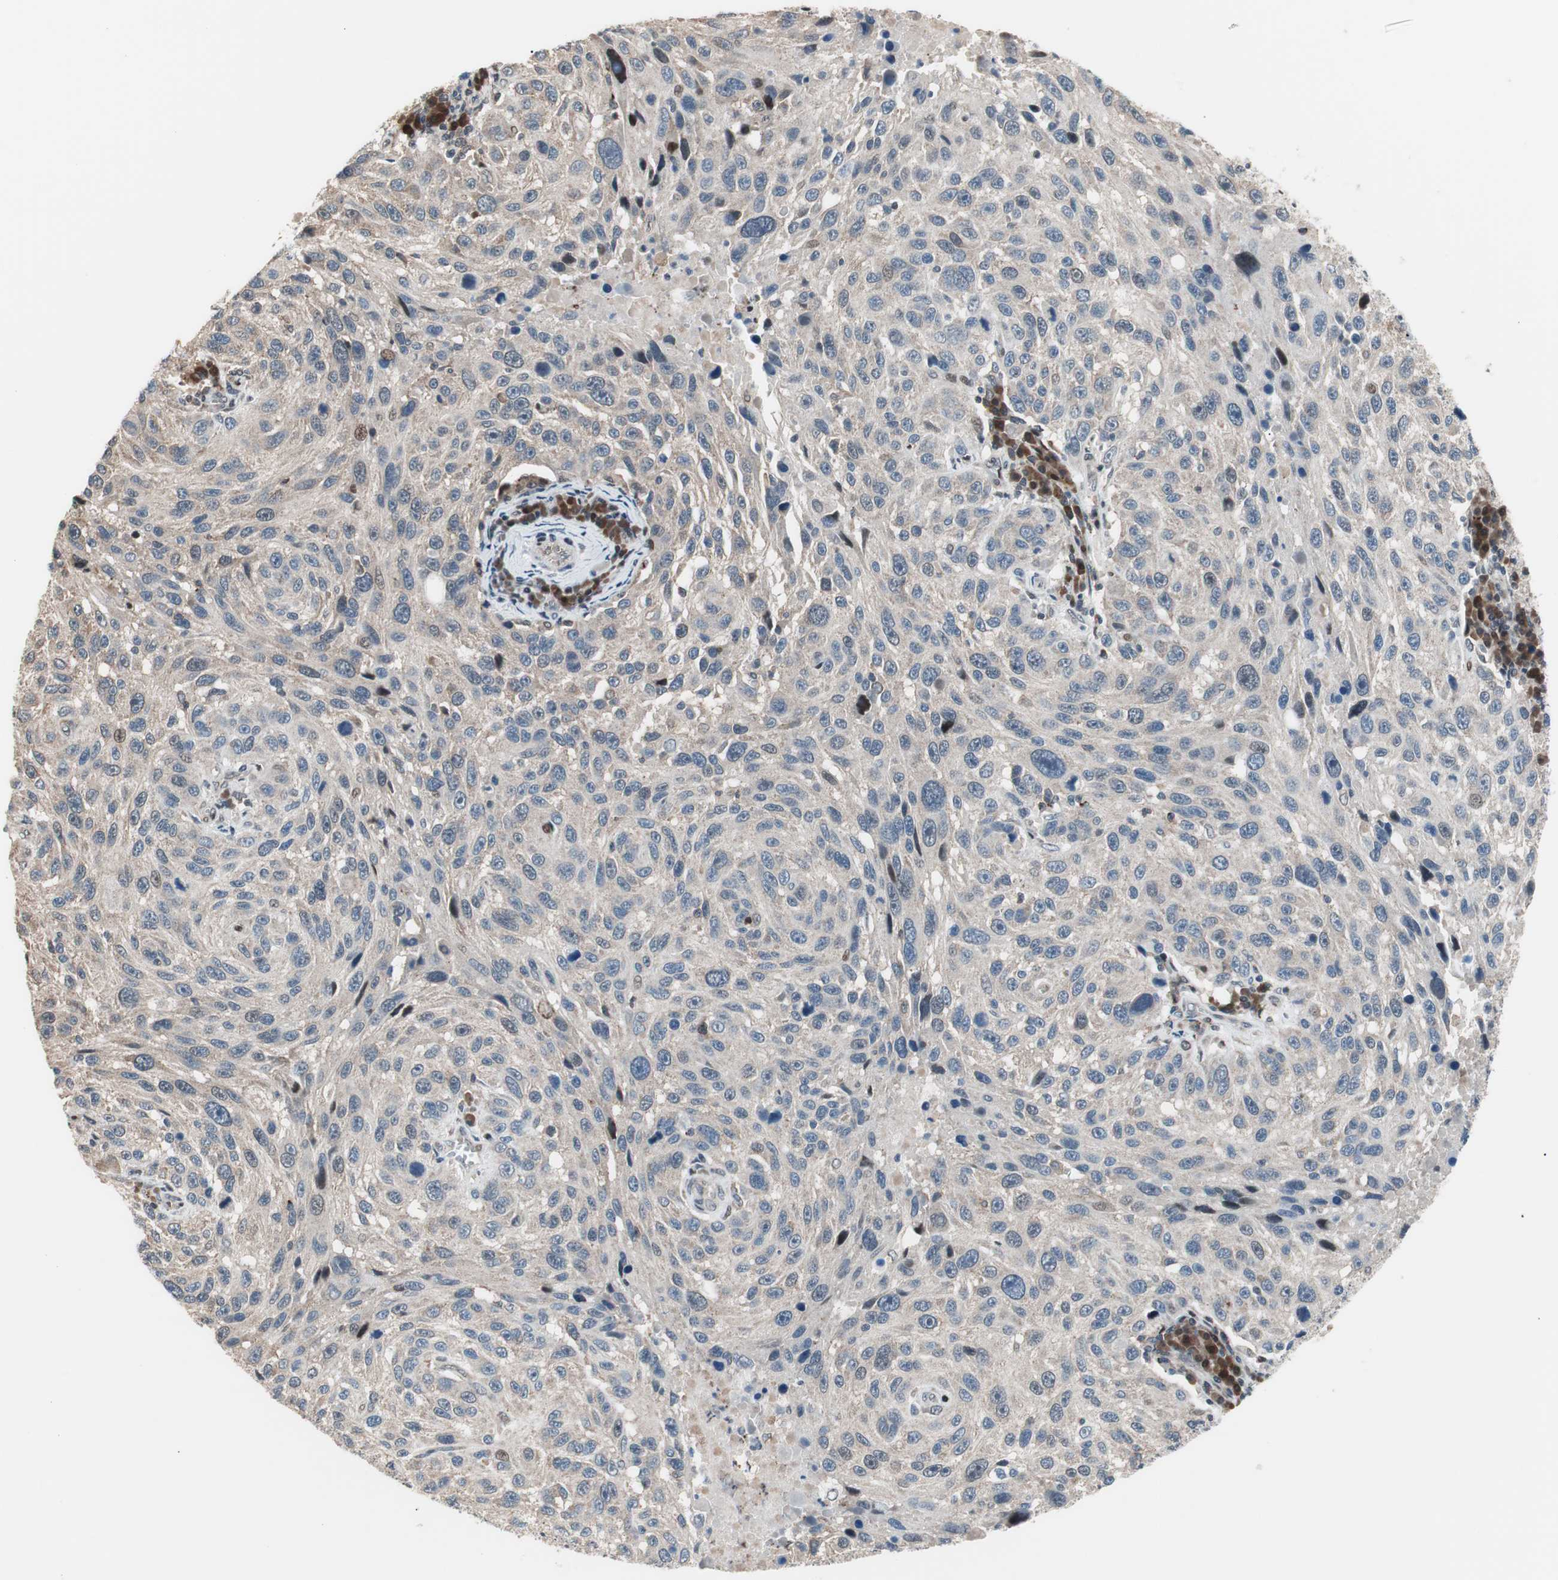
{"staining": {"intensity": "negative", "quantity": "none", "location": "none"}, "tissue": "melanoma", "cell_type": "Tumor cells", "image_type": "cancer", "snomed": [{"axis": "morphology", "description": "Malignant melanoma, NOS"}, {"axis": "topography", "description": "Skin"}], "caption": "Immunohistochemical staining of melanoma demonstrates no significant positivity in tumor cells. (DAB (3,3'-diaminobenzidine) immunohistochemistry (IHC) visualized using brightfield microscopy, high magnification).", "gene": "POLH", "patient": {"sex": "male", "age": 53}}